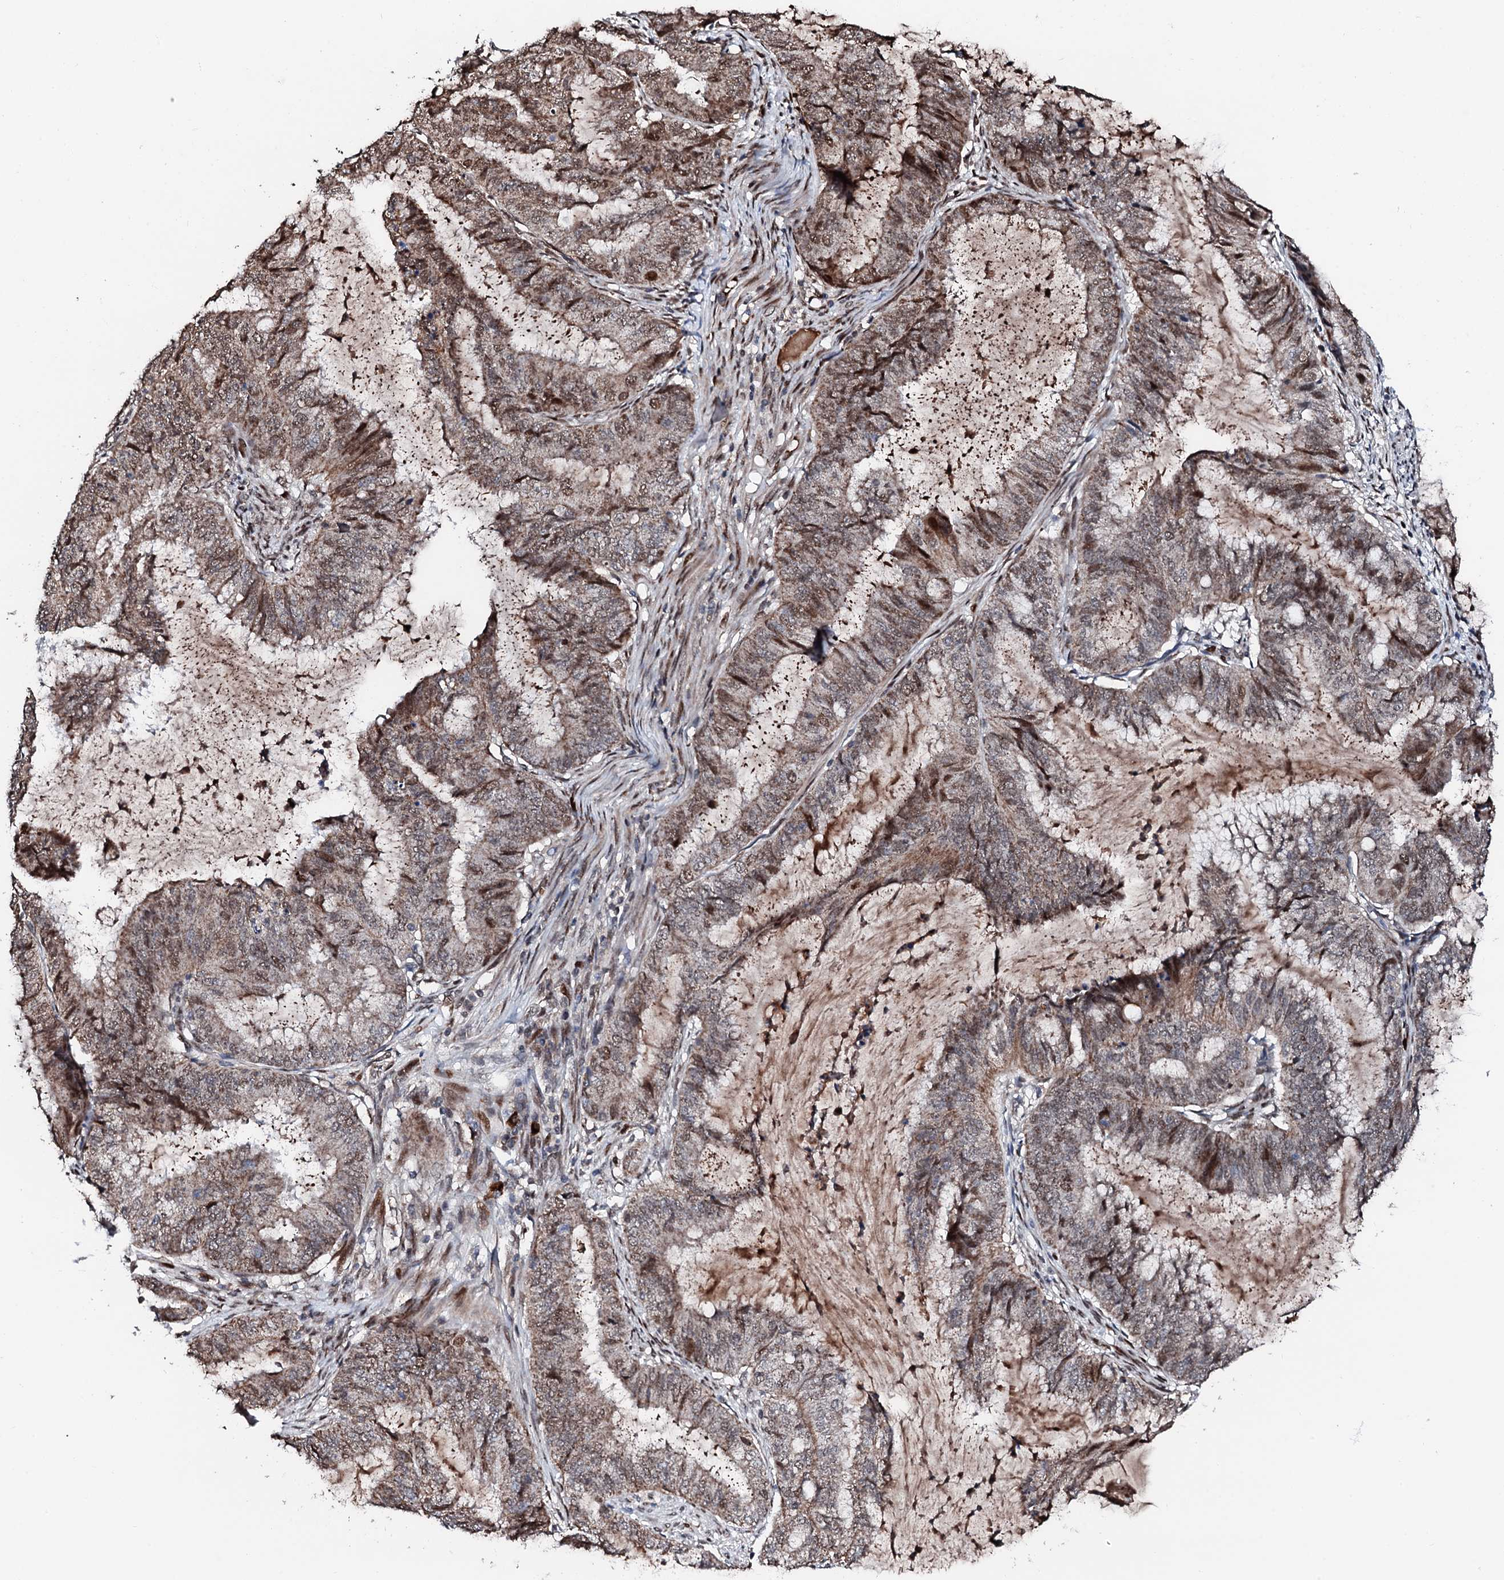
{"staining": {"intensity": "moderate", "quantity": ">75%", "location": "cytoplasmic/membranous,nuclear"}, "tissue": "endometrial cancer", "cell_type": "Tumor cells", "image_type": "cancer", "snomed": [{"axis": "morphology", "description": "Adenocarcinoma, NOS"}, {"axis": "topography", "description": "Endometrium"}], "caption": "Immunohistochemical staining of human endometrial cancer (adenocarcinoma) exhibits medium levels of moderate cytoplasmic/membranous and nuclear positivity in approximately >75% of tumor cells.", "gene": "KIF18A", "patient": {"sex": "female", "age": 81}}